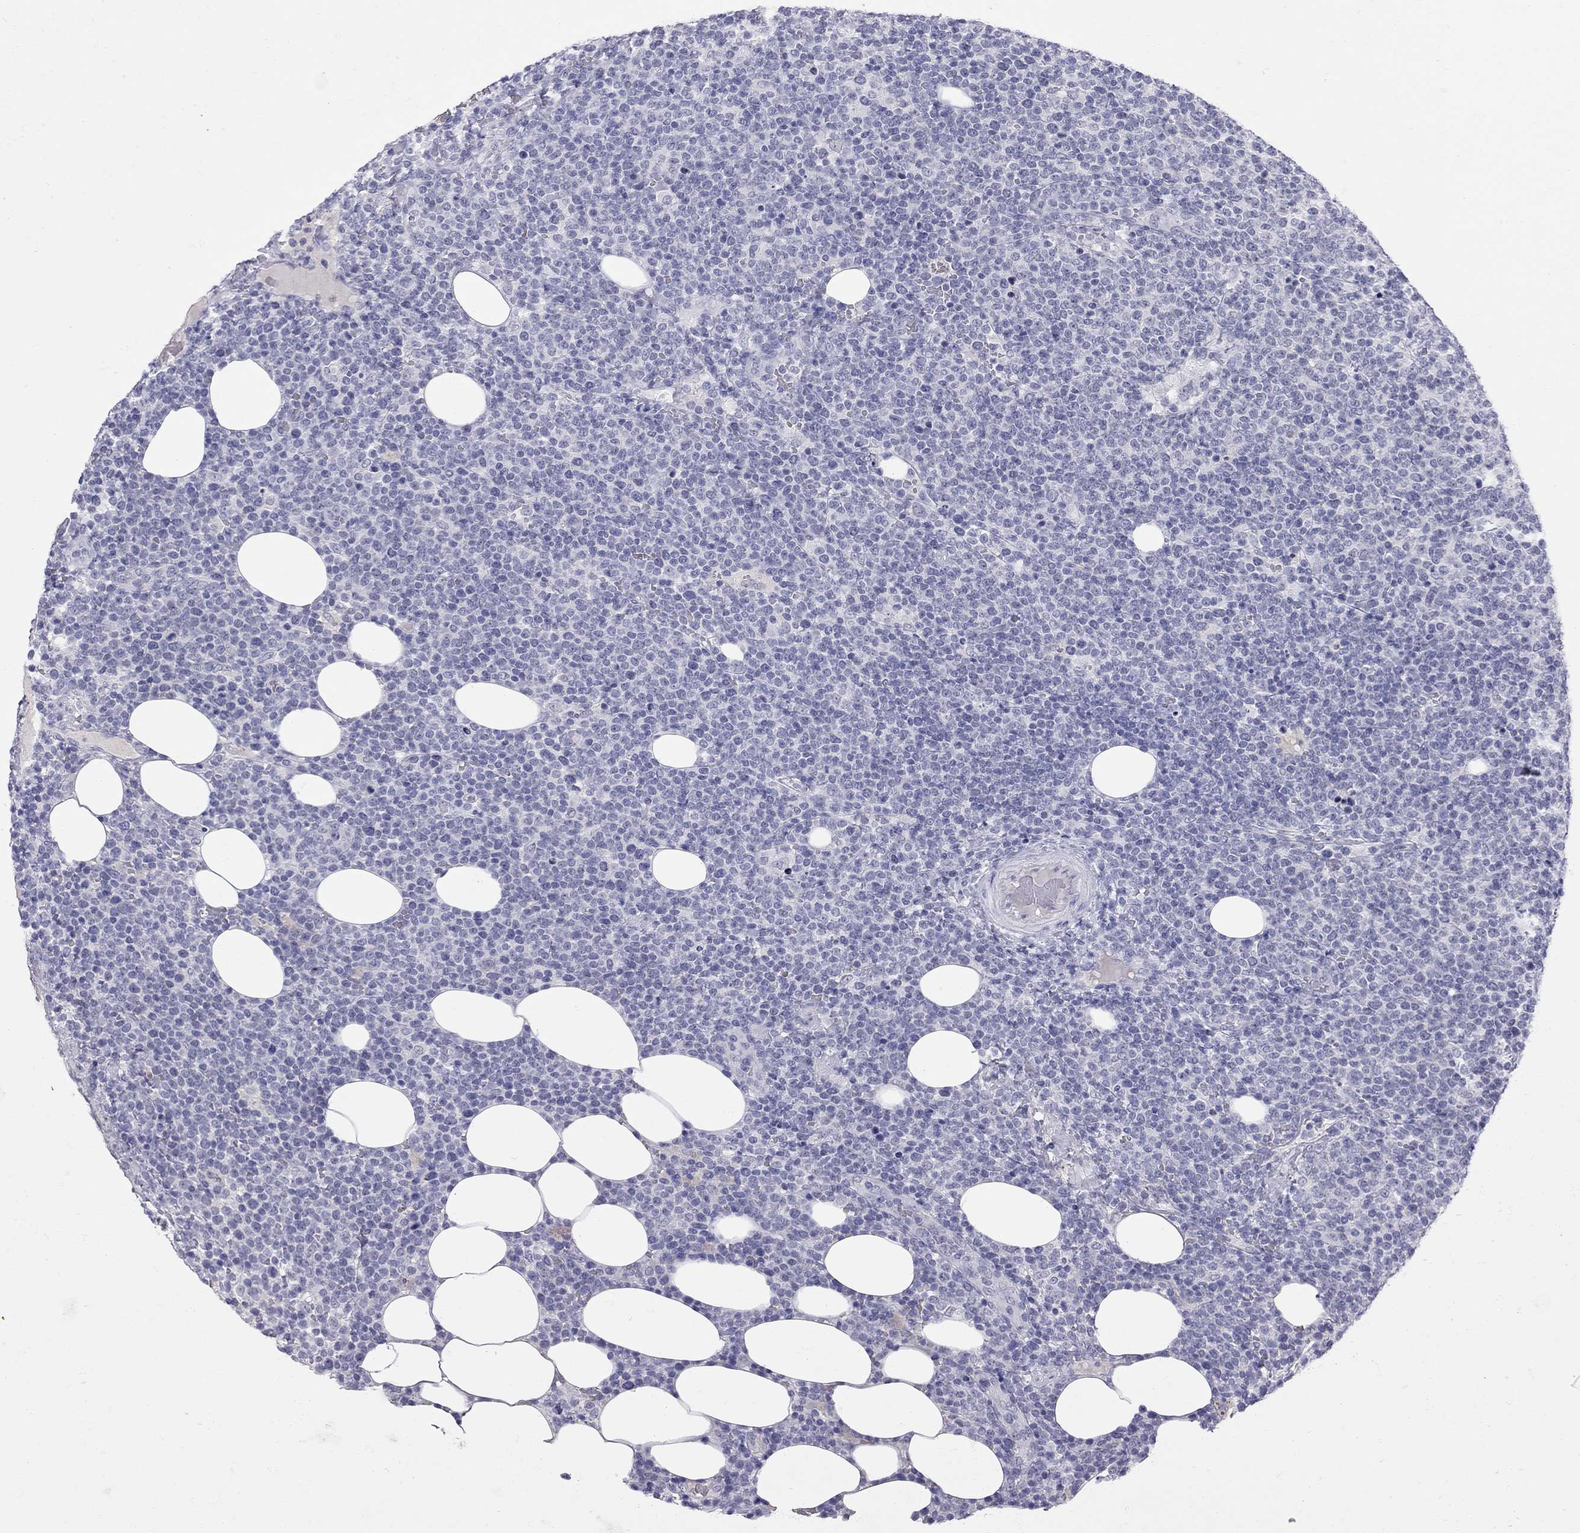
{"staining": {"intensity": "negative", "quantity": "none", "location": "none"}, "tissue": "lymphoma", "cell_type": "Tumor cells", "image_type": "cancer", "snomed": [{"axis": "morphology", "description": "Malignant lymphoma, non-Hodgkin's type, High grade"}, {"axis": "topography", "description": "Lymph node"}], "caption": "Tumor cells show no significant staining in malignant lymphoma, non-Hodgkin's type (high-grade).", "gene": "JHY", "patient": {"sex": "male", "age": 61}}